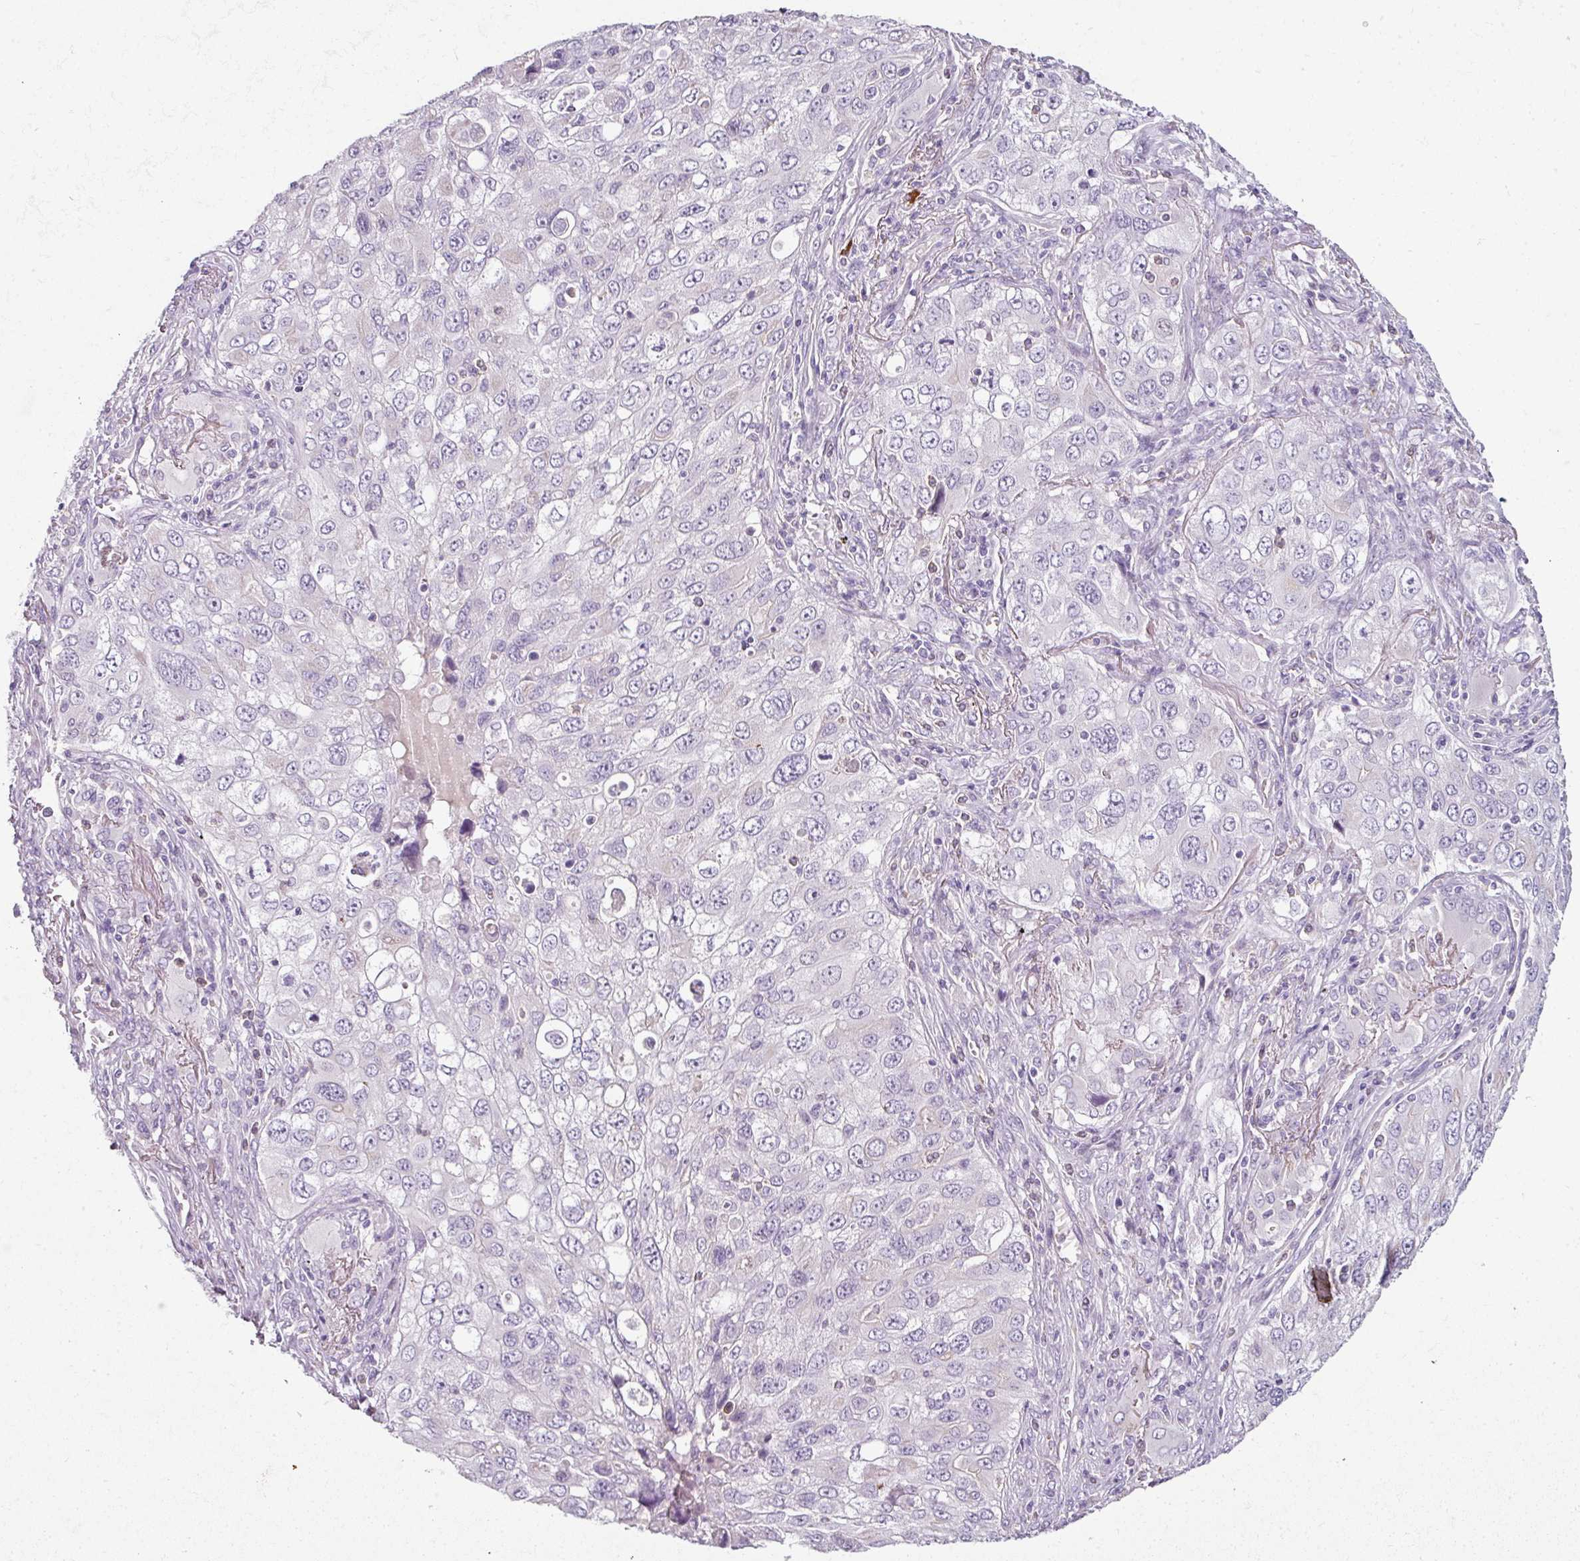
{"staining": {"intensity": "negative", "quantity": "none", "location": "none"}, "tissue": "lung cancer", "cell_type": "Tumor cells", "image_type": "cancer", "snomed": [{"axis": "morphology", "description": "Adenocarcinoma, NOS"}, {"axis": "morphology", "description": "Adenocarcinoma, metastatic, NOS"}, {"axis": "topography", "description": "Lymph node"}, {"axis": "topography", "description": "Lung"}], "caption": "Immunohistochemical staining of lung cancer (adenocarcinoma) reveals no significant positivity in tumor cells. (DAB (3,3'-diaminobenzidine) immunohistochemistry with hematoxylin counter stain).", "gene": "FHAD1", "patient": {"sex": "female", "age": 42}}